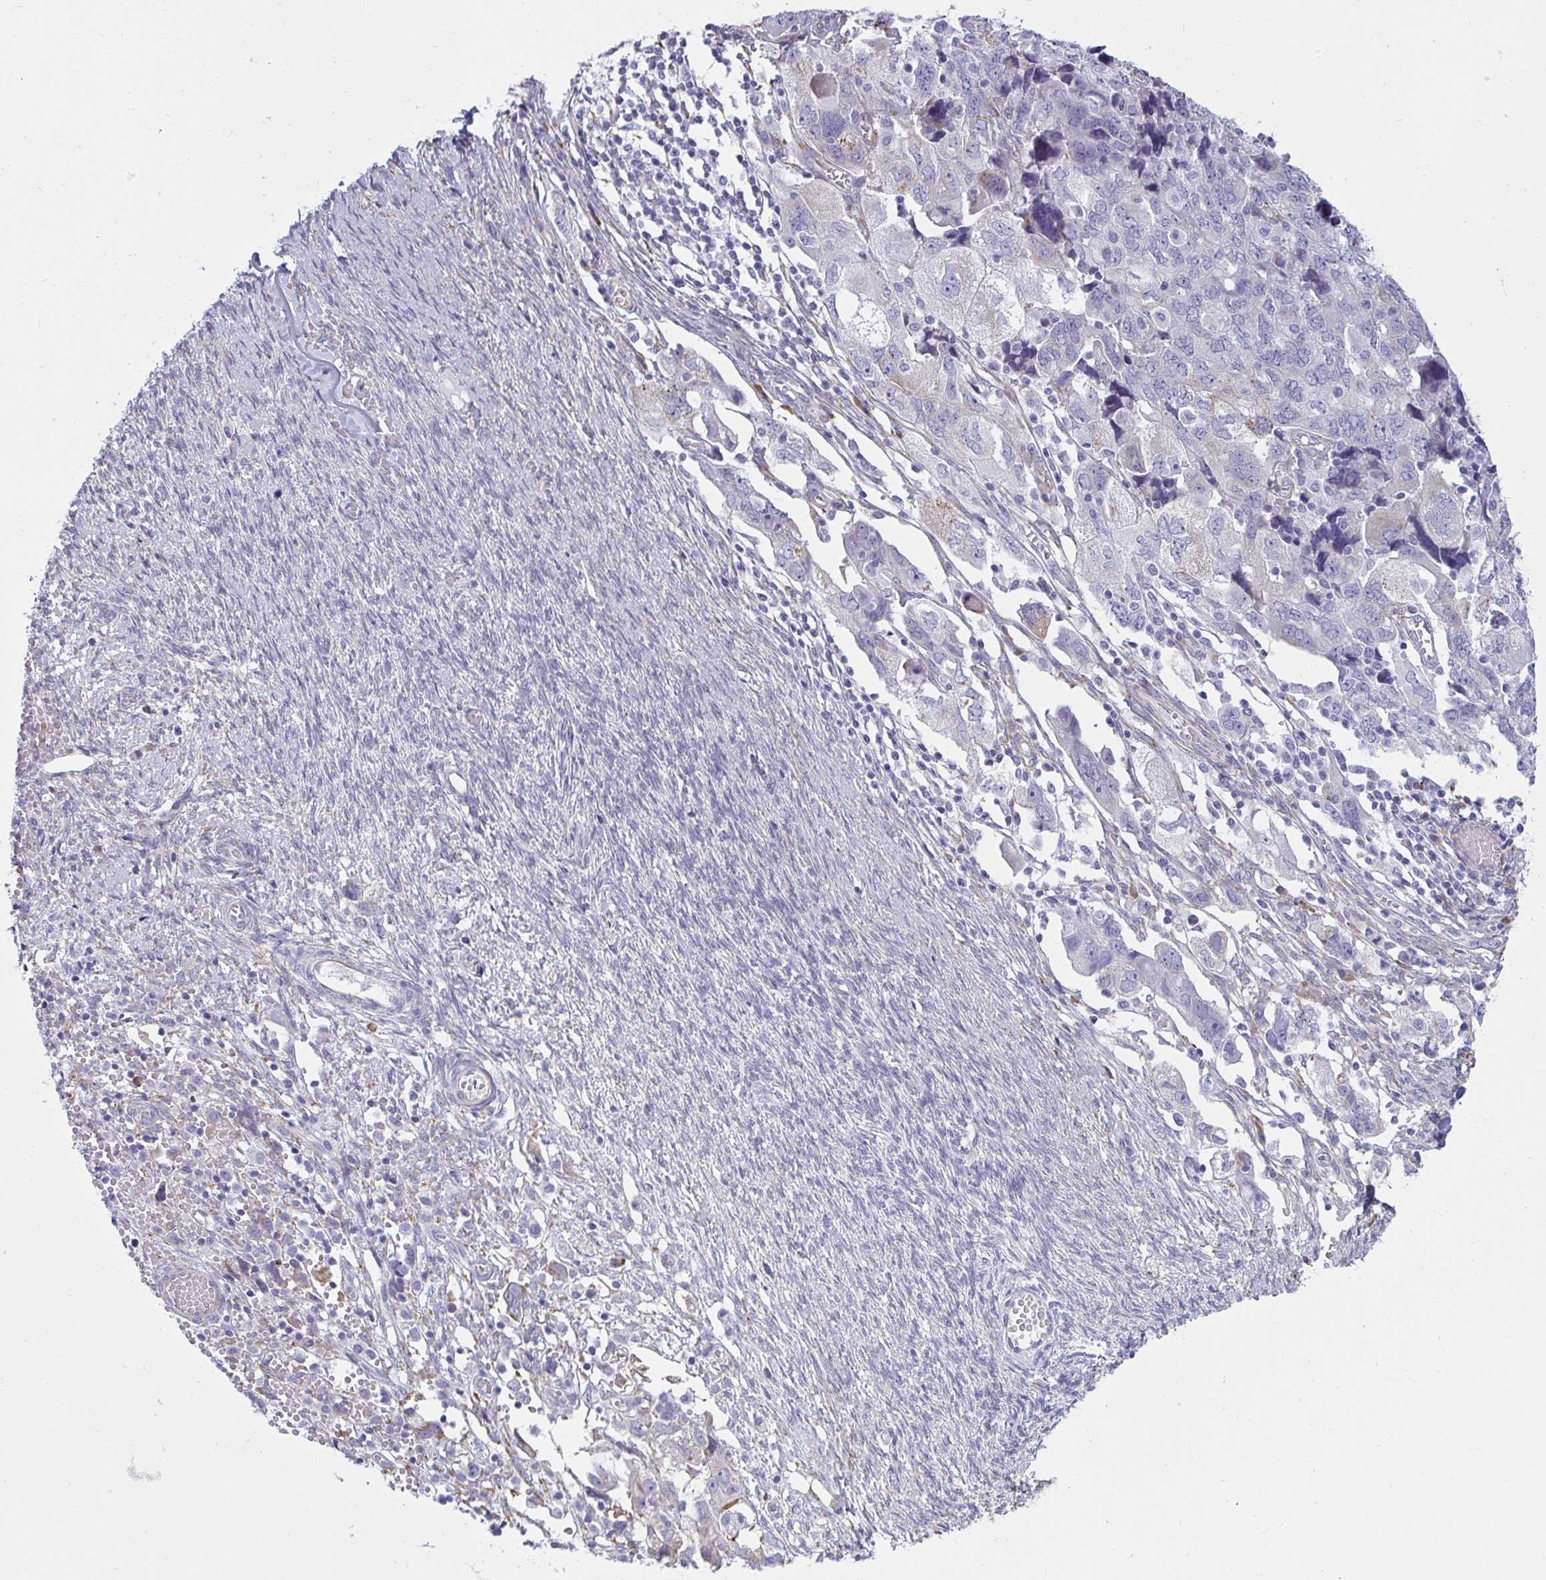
{"staining": {"intensity": "negative", "quantity": "none", "location": "none"}, "tissue": "ovarian cancer", "cell_type": "Tumor cells", "image_type": "cancer", "snomed": [{"axis": "morphology", "description": "Carcinoma, NOS"}, {"axis": "morphology", "description": "Cystadenocarcinoma, serous, NOS"}, {"axis": "topography", "description": "Ovary"}], "caption": "Tumor cells show no significant expression in ovarian cancer (carcinoma).", "gene": "SHROOM1", "patient": {"sex": "female", "age": 69}}